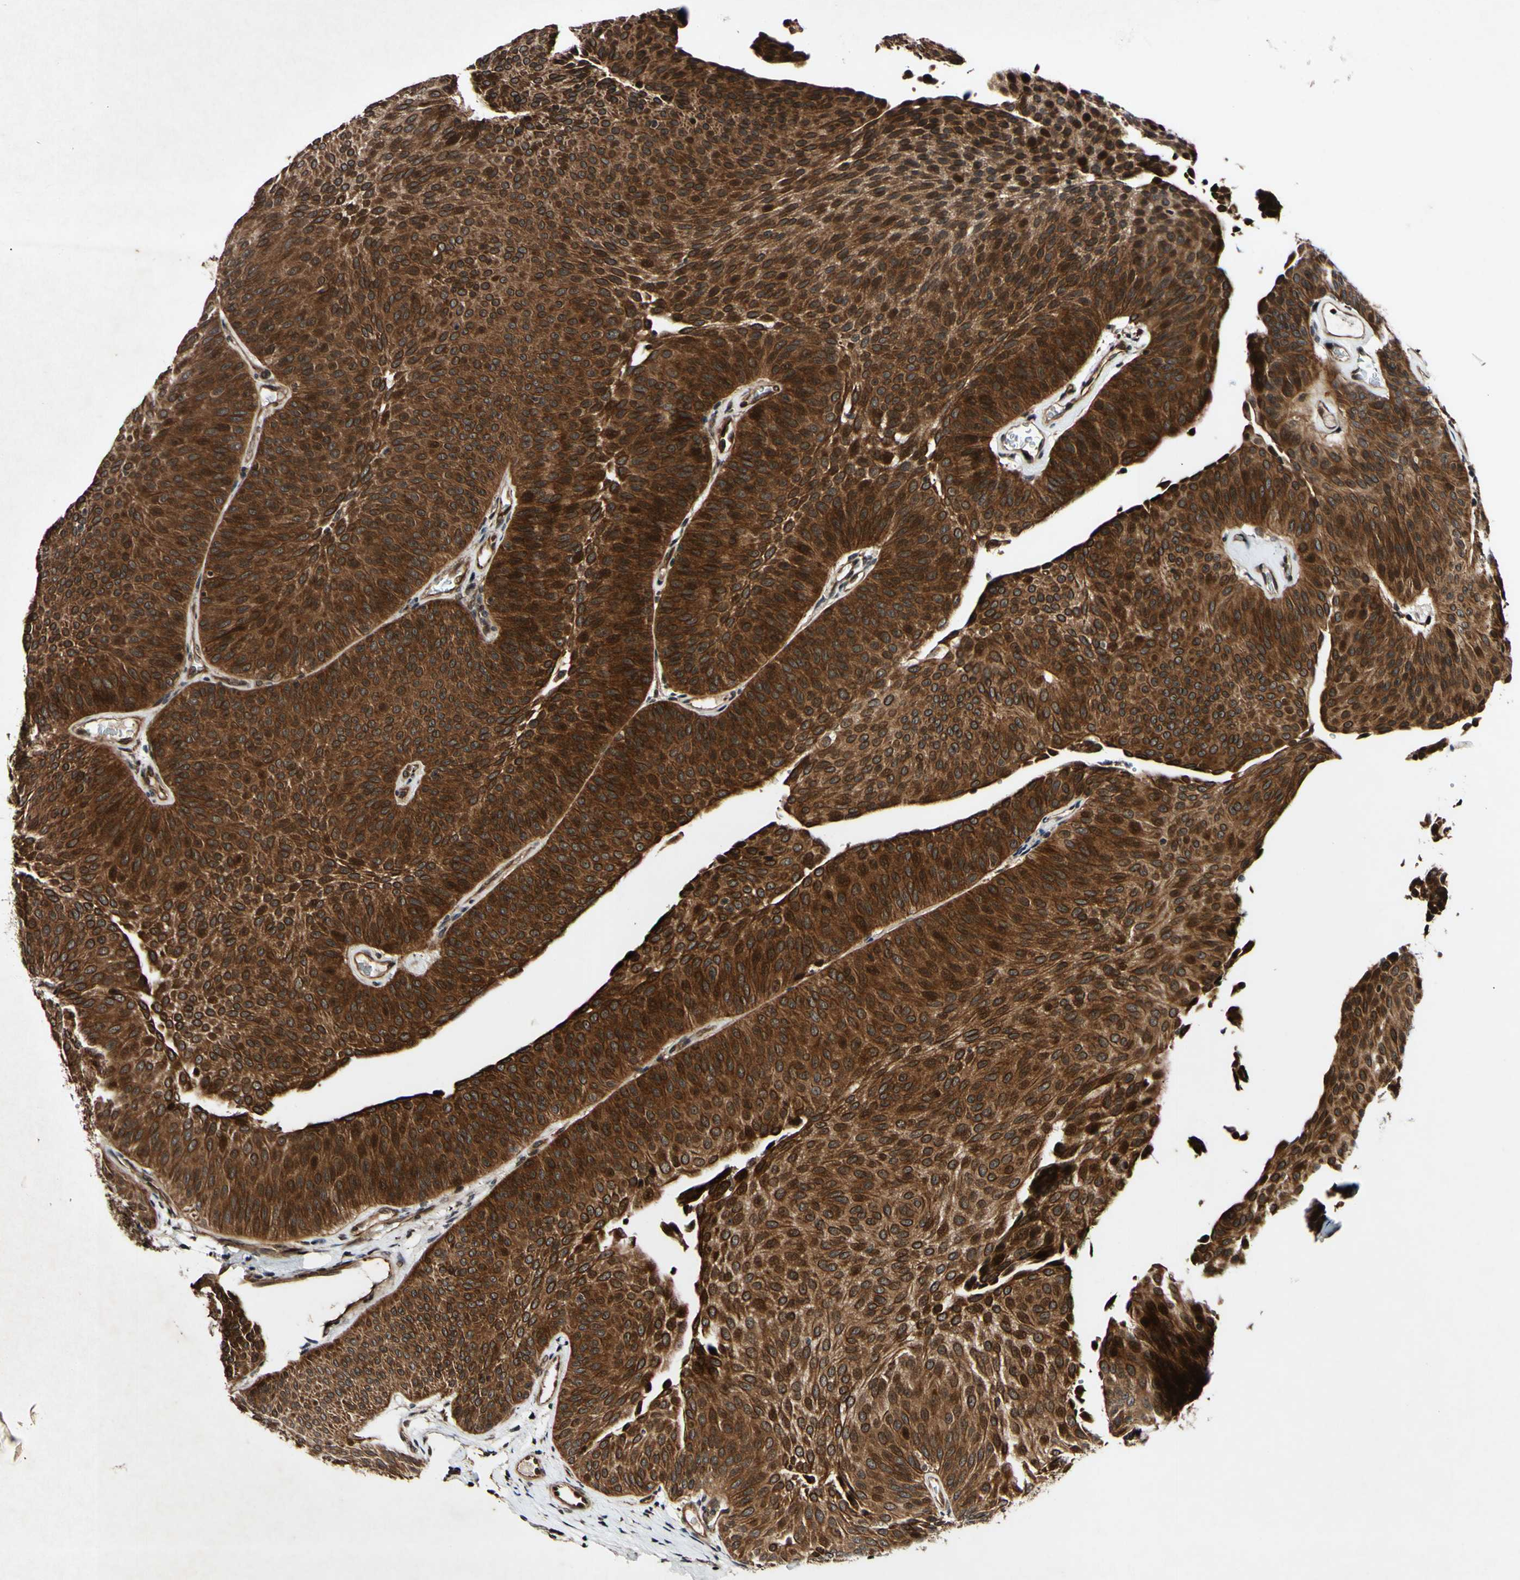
{"staining": {"intensity": "strong", "quantity": ">75%", "location": "cytoplasmic/membranous,nuclear"}, "tissue": "urothelial cancer", "cell_type": "Tumor cells", "image_type": "cancer", "snomed": [{"axis": "morphology", "description": "Urothelial carcinoma, Low grade"}, {"axis": "topography", "description": "Urinary bladder"}], "caption": "A brown stain shows strong cytoplasmic/membranous and nuclear positivity of a protein in human urothelial cancer tumor cells. (DAB (3,3'-diaminobenzidine) = brown stain, brightfield microscopy at high magnification).", "gene": "CSNK1E", "patient": {"sex": "female", "age": 60}}